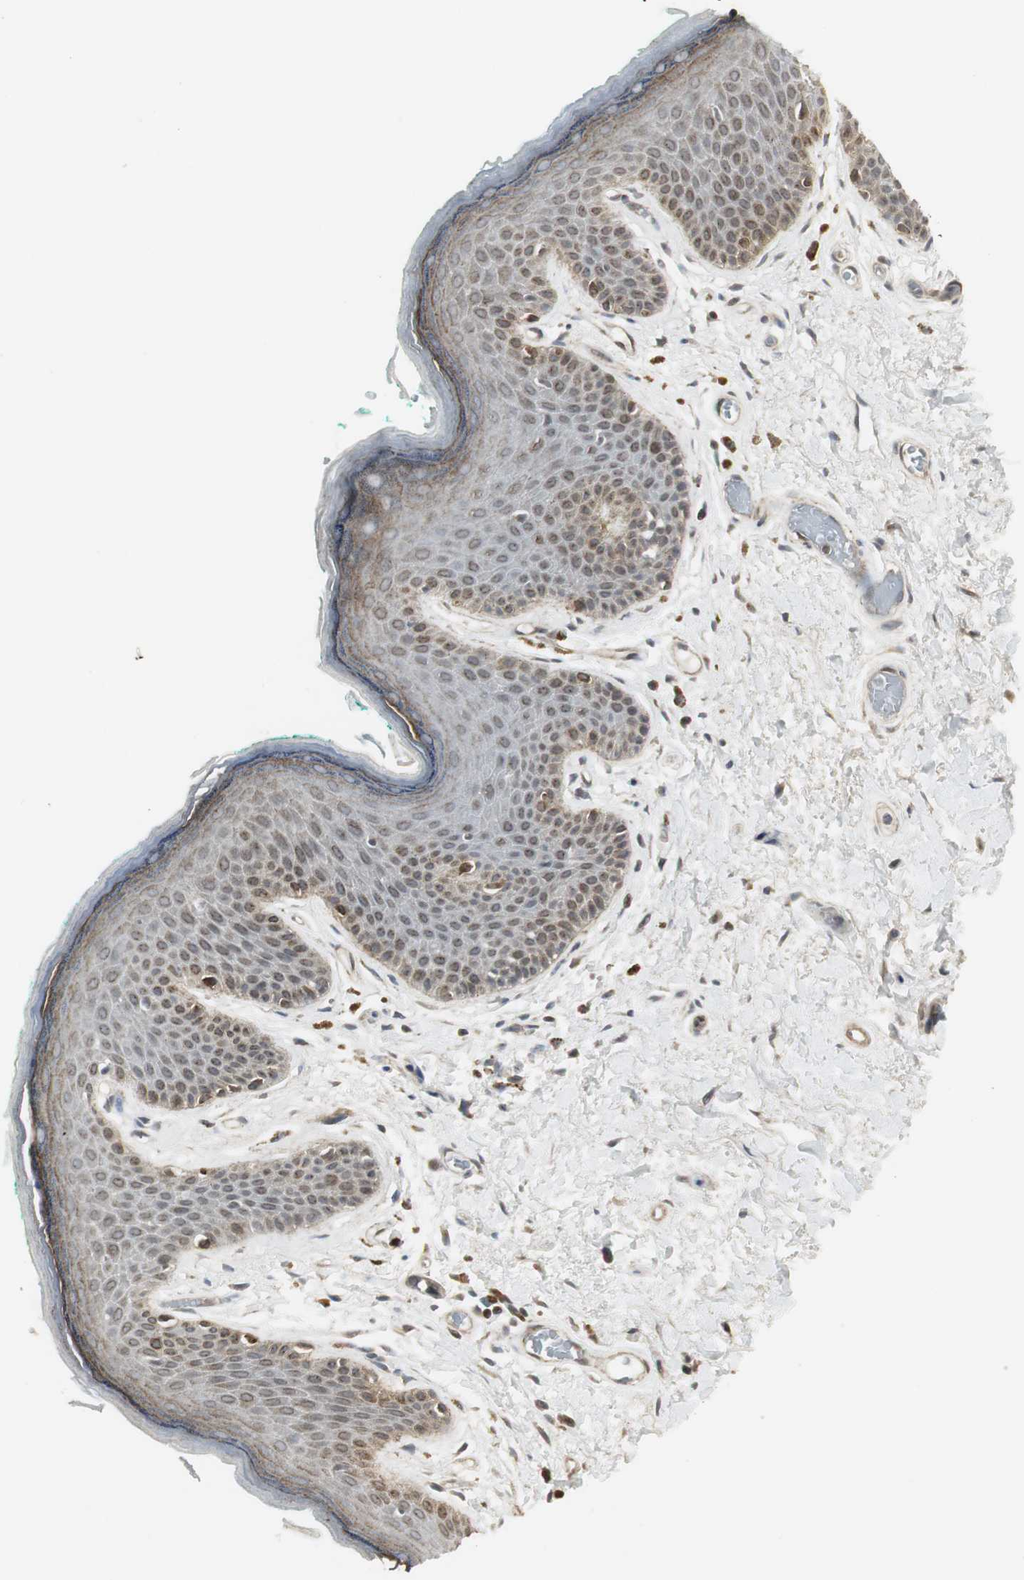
{"staining": {"intensity": "moderate", "quantity": ">75%", "location": "cytoplasmic/membranous"}, "tissue": "skin", "cell_type": "Epidermal cells", "image_type": "normal", "snomed": [{"axis": "morphology", "description": "Normal tissue, NOS"}, {"axis": "topography", "description": "Anal"}], "caption": "This micrograph shows benign skin stained with immunohistochemistry to label a protein in brown. The cytoplasmic/membranous of epidermal cells show moderate positivity for the protein. Nuclei are counter-stained blue.", "gene": "SCYL3", "patient": {"sex": "male", "age": 74}}